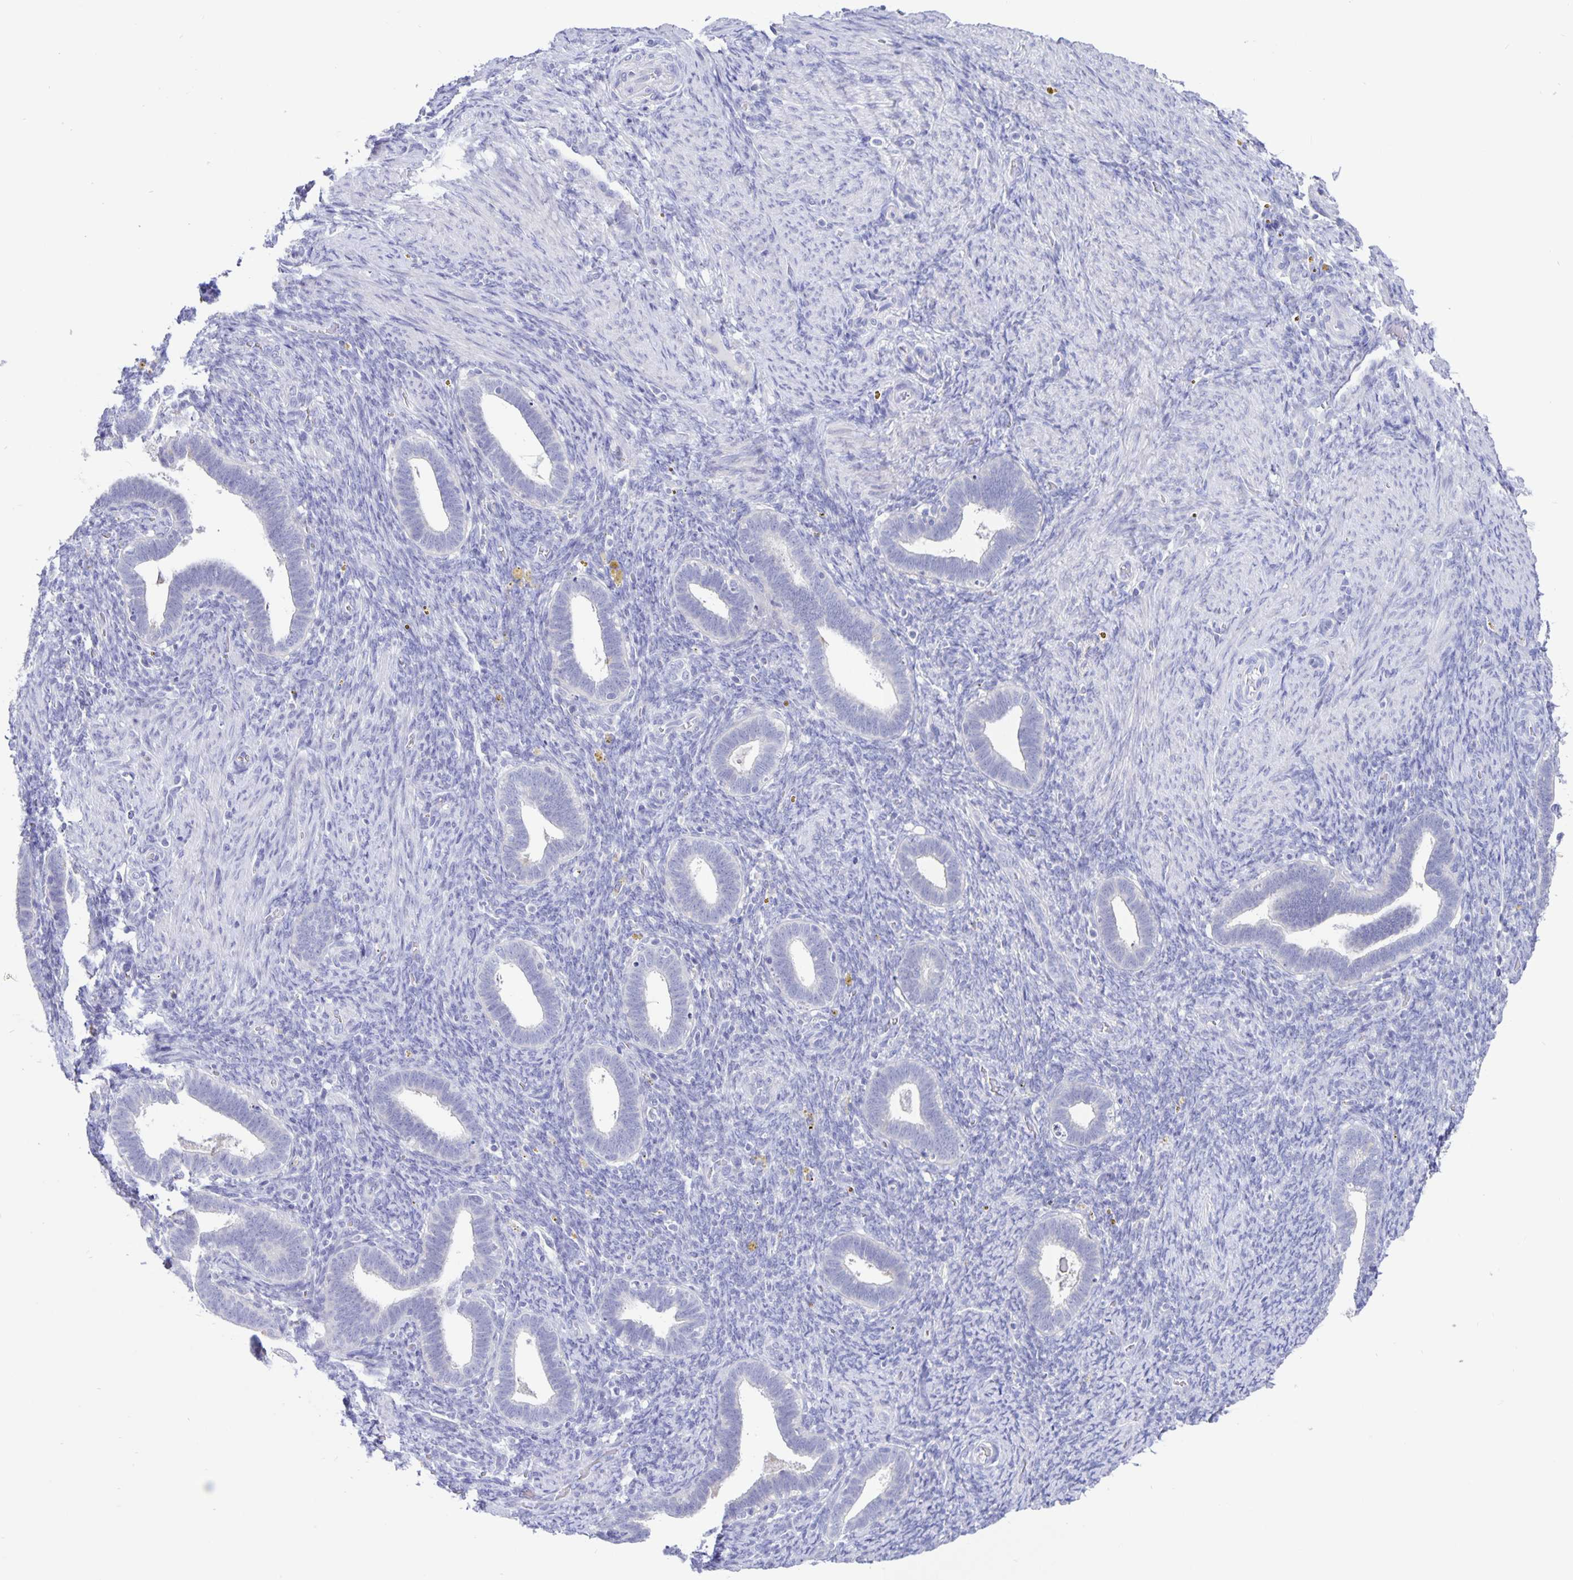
{"staining": {"intensity": "negative", "quantity": "none", "location": "none"}, "tissue": "endometrium", "cell_type": "Cells in endometrial stroma", "image_type": "normal", "snomed": [{"axis": "morphology", "description": "Normal tissue, NOS"}, {"axis": "topography", "description": "Endometrium"}], "caption": "Human endometrium stained for a protein using IHC displays no expression in cells in endometrial stroma.", "gene": "ERMN", "patient": {"sex": "female", "age": 34}}